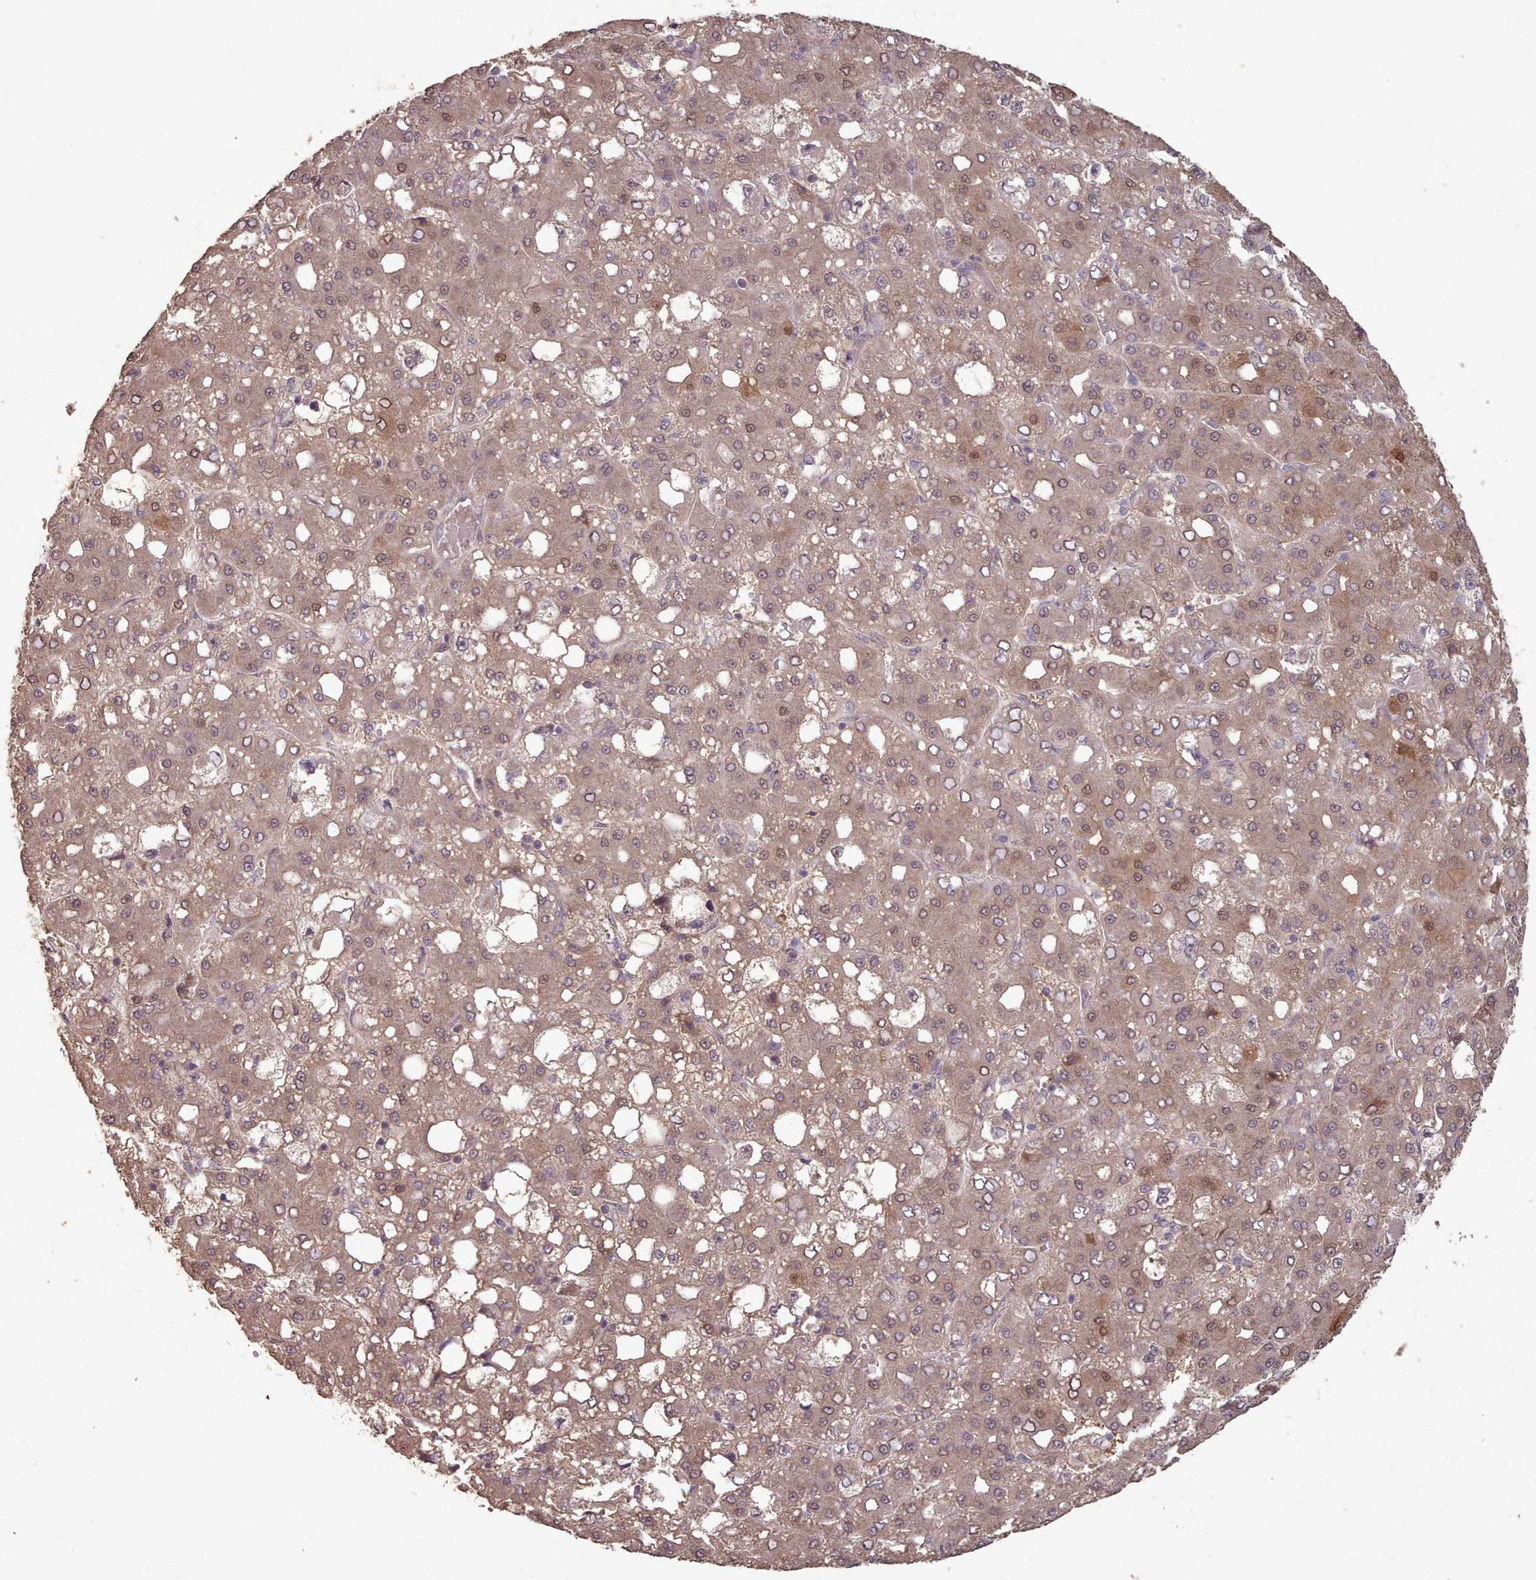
{"staining": {"intensity": "moderate", "quantity": ">75%", "location": "cytoplasmic/membranous,nuclear"}, "tissue": "liver cancer", "cell_type": "Tumor cells", "image_type": "cancer", "snomed": [{"axis": "morphology", "description": "Carcinoma, Hepatocellular, NOS"}, {"axis": "topography", "description": "Liver"}], "caption": "This histopathology image reveals immunohistochemistry (IHC) staining of hepatocellular carcinoma (liver), with medium moderate cytoplasmic/membranous and nuclear staining in approximately >75% of tumor cells.", "gene": "ERCC6L", "patient": {"sex": "male", "age": 65}}